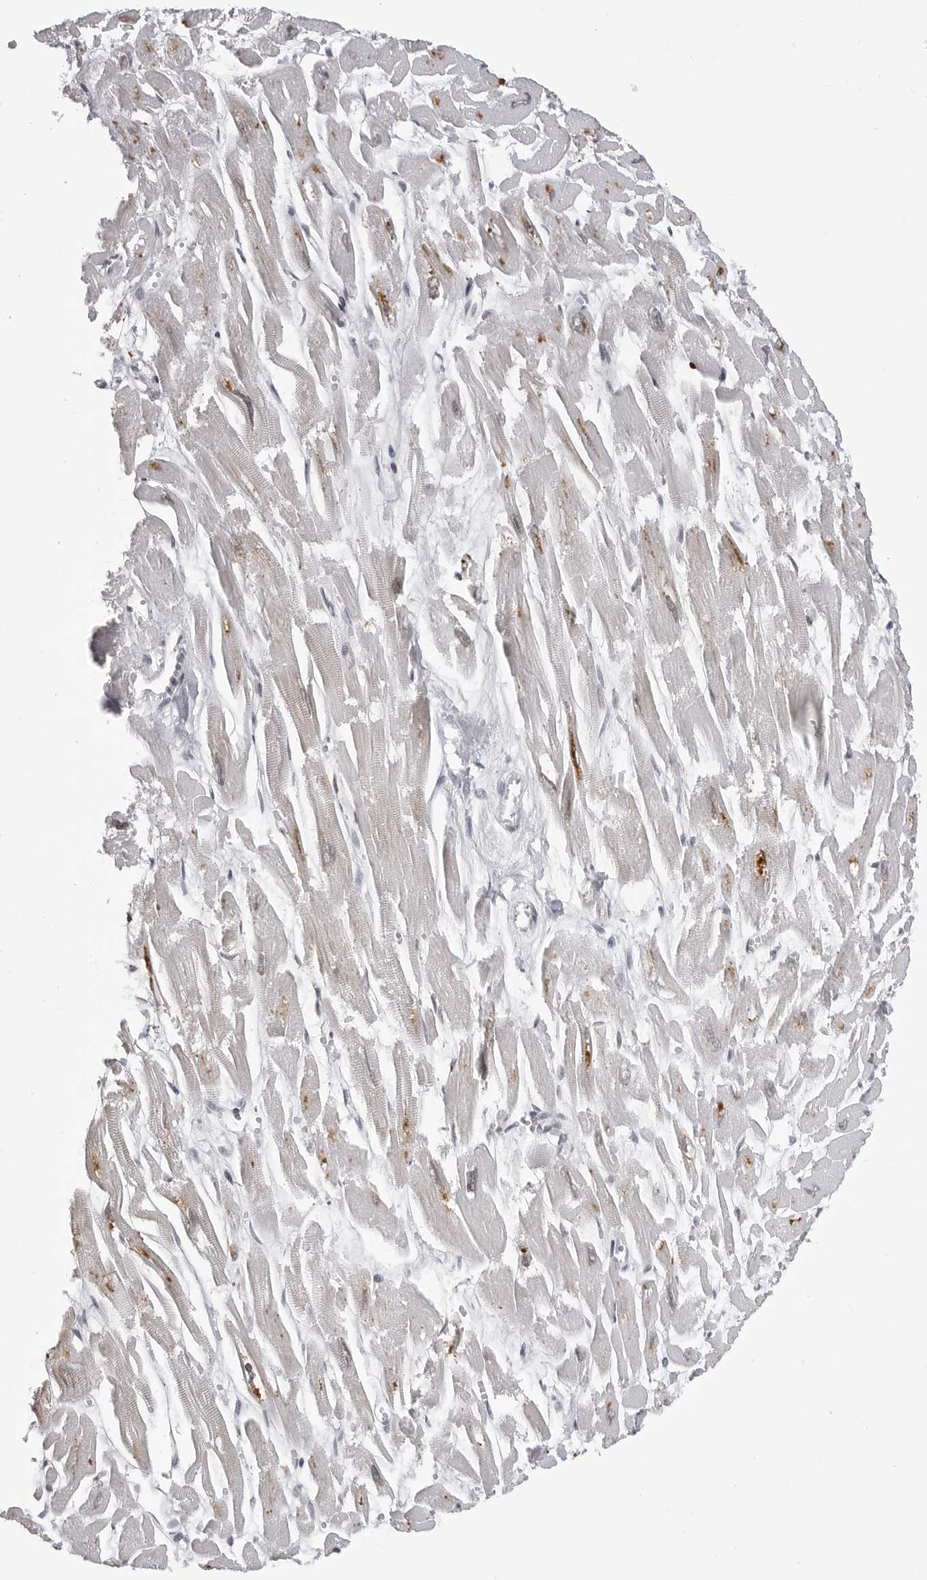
{"staining": {"intensity": "moderate", "quantity": "<25%", "location": "cytoplasmic/membranous,nuclear"}, "tissue": "heart muscle", "cell_type": "Cardiomyocytes", "image_type": "normal", "snomed": [{"axis": "morphology", "description": "Normal tissue, NOS"}, {"axis": "topography", "description": "Heart"}], "caption": "Immunohistochemical staining of unremarkable heart muscle shows <25% levels of moderate cytoplasmic/membranous,nuclear protein staining in about <25% of cardiomyocytes. Immunohistochemistry stains the protein of interest in brown and the nuclei are stained blue.", "gene": "WRAP53", "patient": {"sex": "male", "age": 54}}